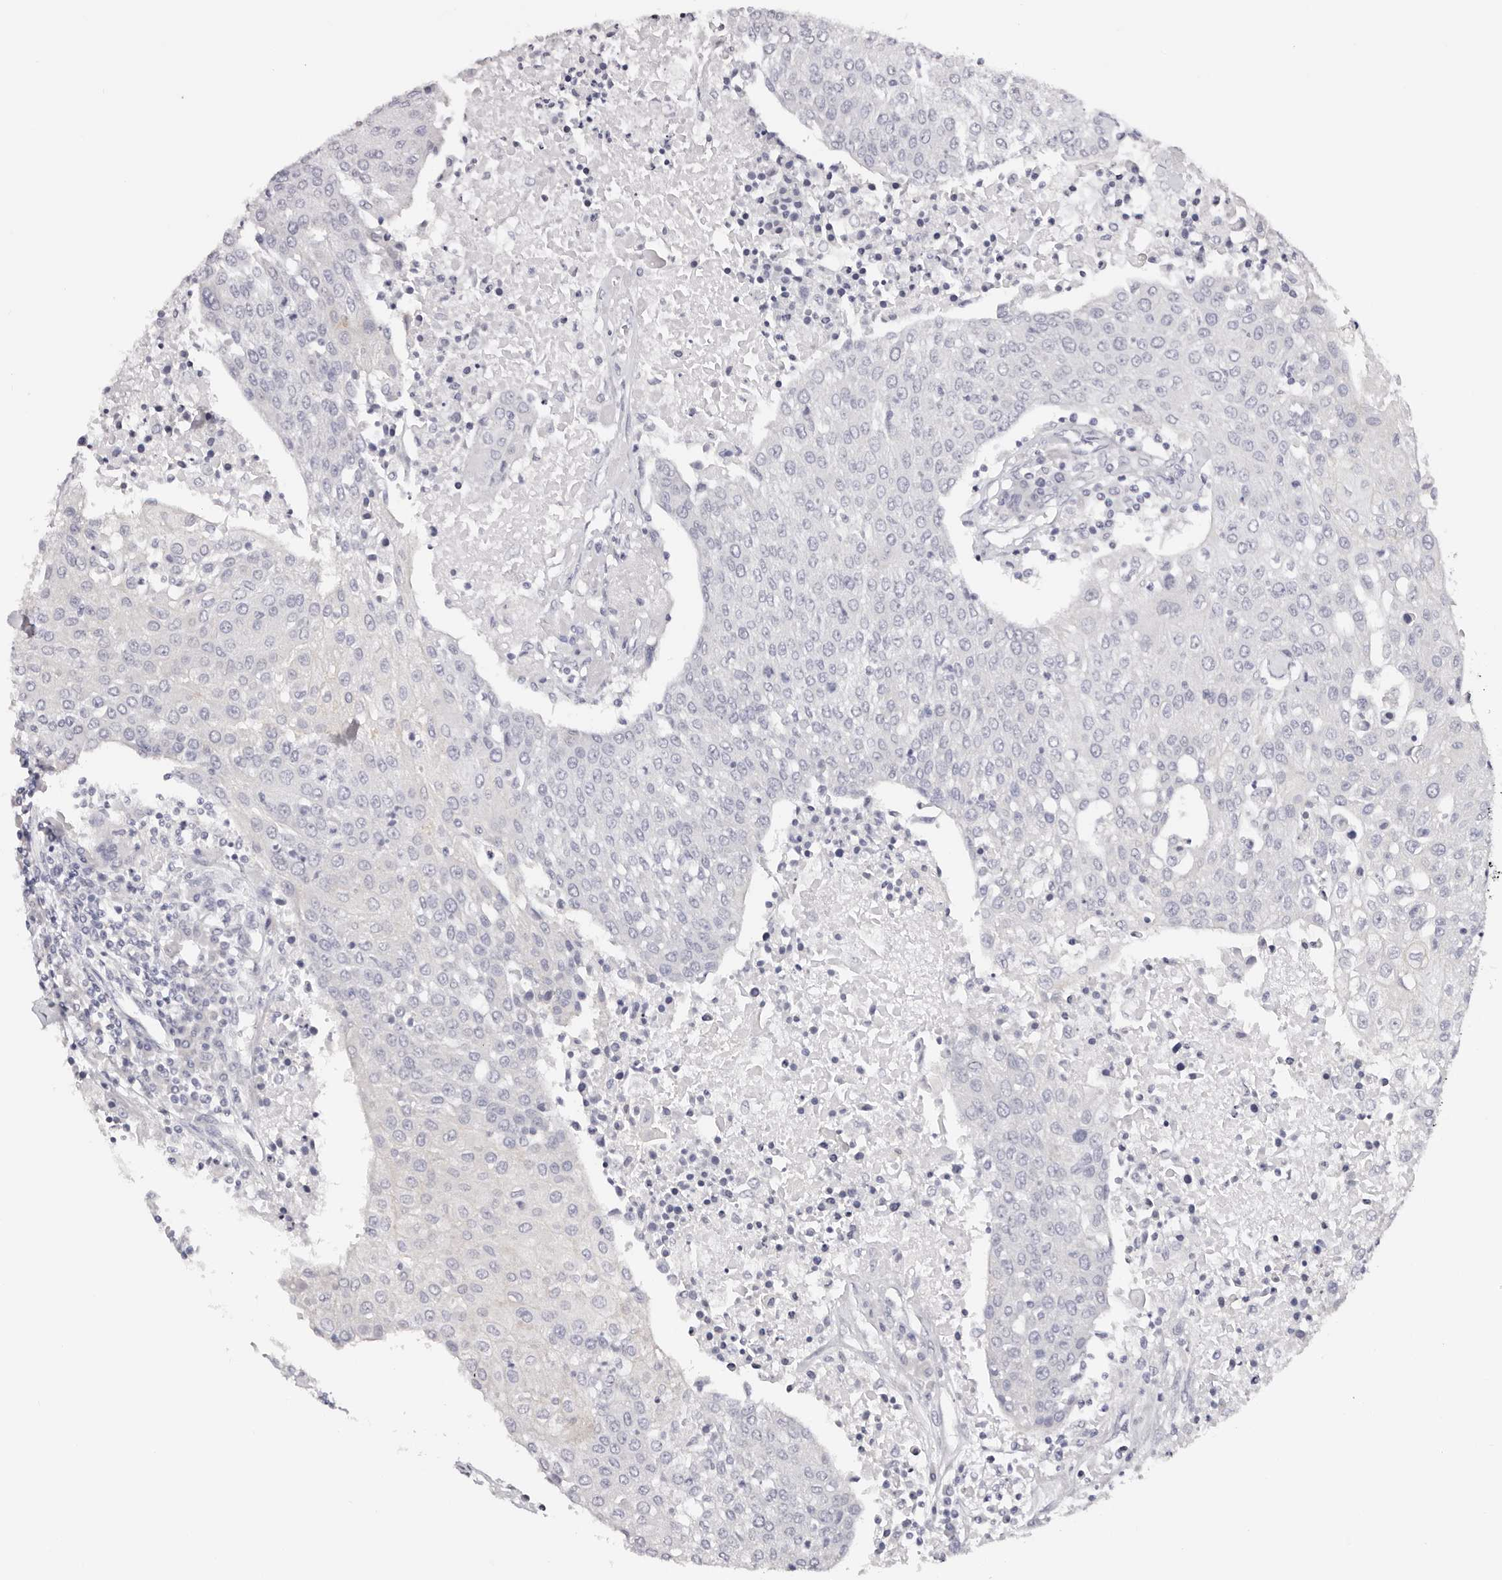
{"staining": {"intensity": "negative", "quantity": "none", "location": "none"}, "tissue": "urothelial cancer", "cell_type": "Tumor cells", "image_type": "cancer", "snomed": [{"axis": "morphology", "description": "Urothelial carcinoma, High grade"}, {"axis": "topography", "description": "Urinary bladder"}], "caption": "DAB immunohistochemical staining of high-grade urothelial carcinoma displays no significant staining in tumor cells.", "gene": "ROM1", "patient": {"sex": "female", "age": 85}}